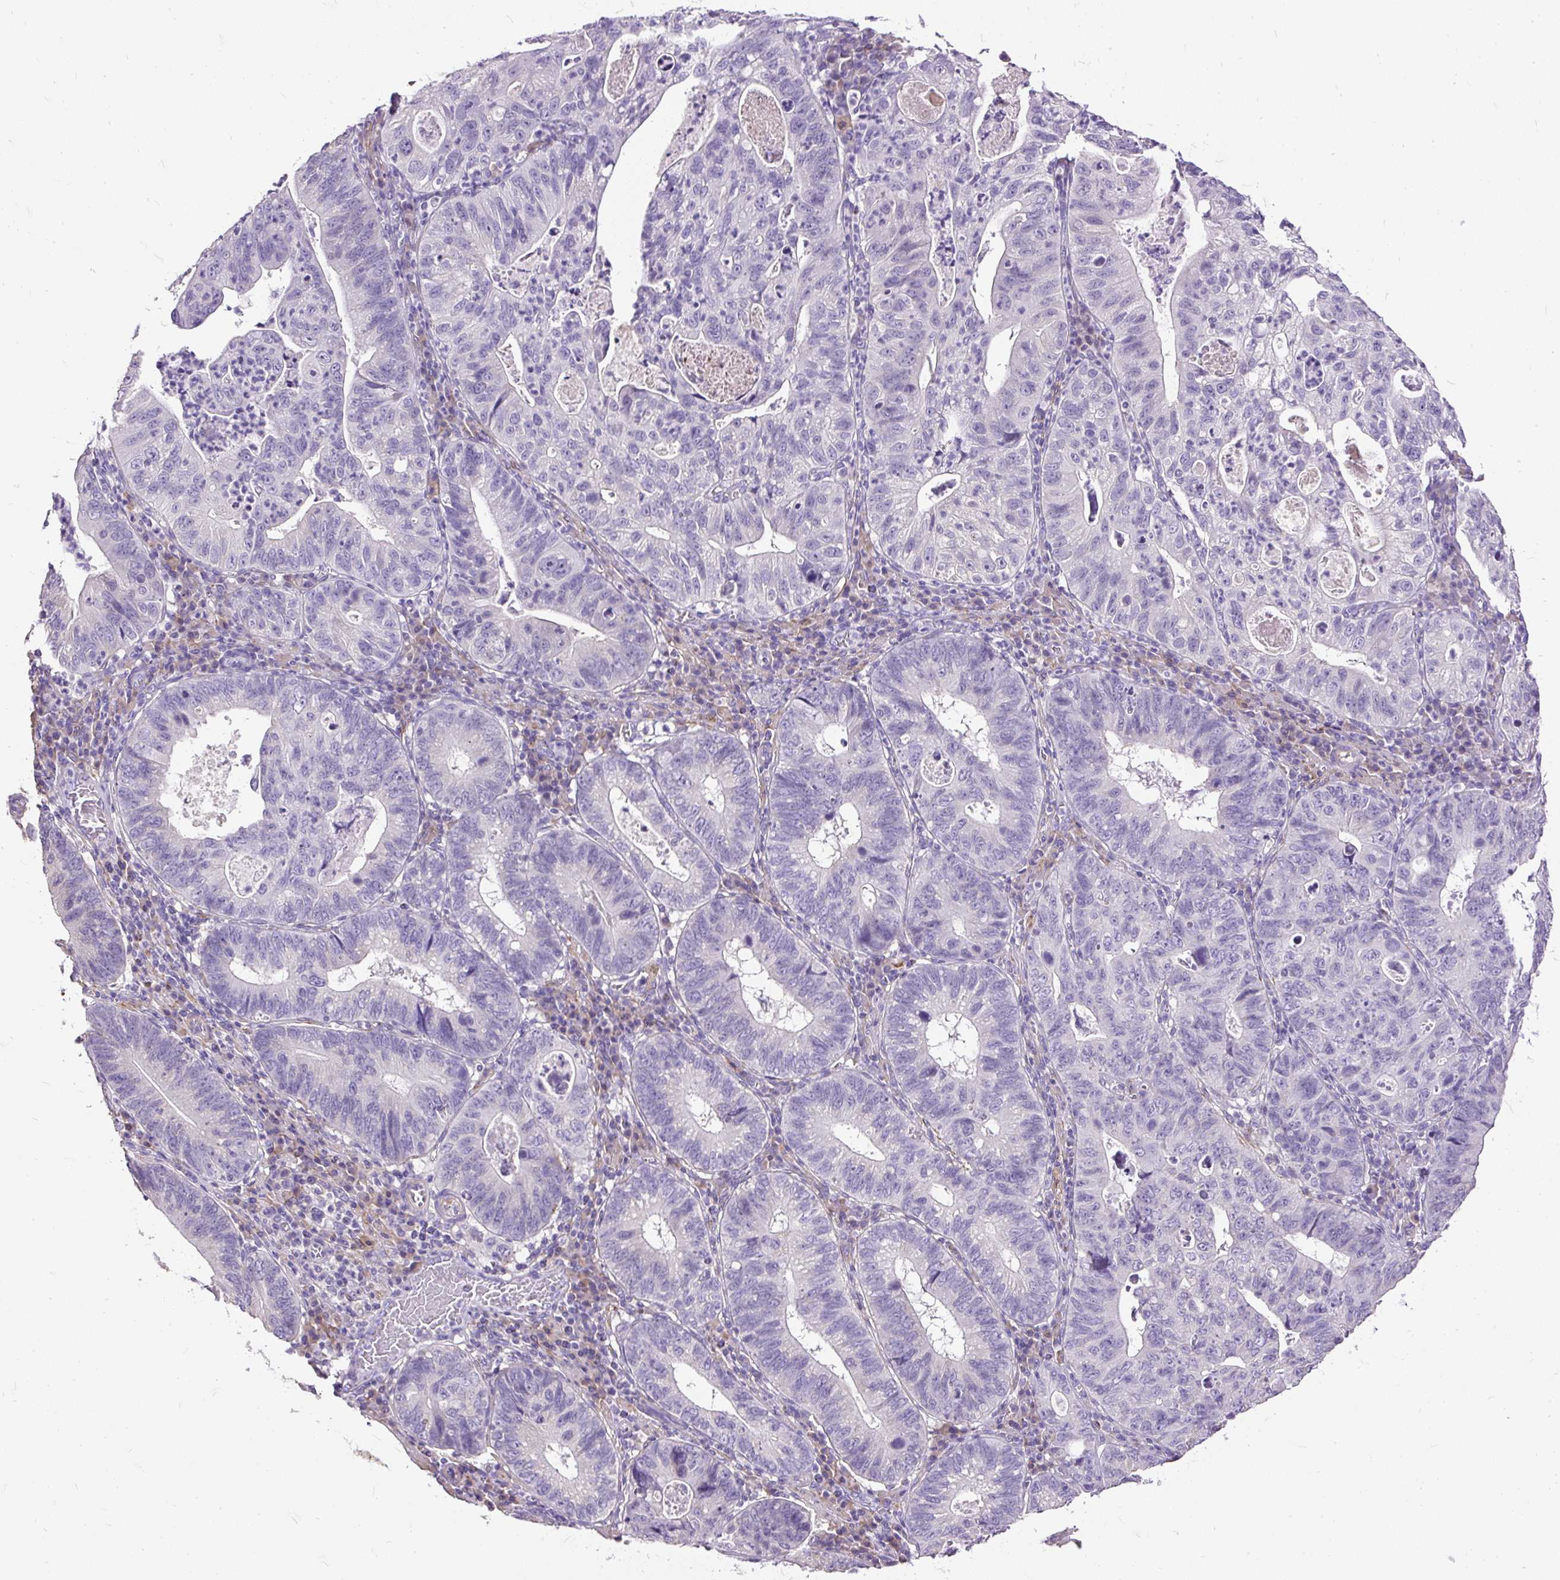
{"staining": {"intensity": "negative", "quantity": "none", "location": "none"}, "tissue": "stomach cancer", "cell_type": "Tumor cells", "image_type": "cancer", "snomed": [{"axis": "morphology", "description": "Adenocarcinoma, NOS"}, {"axis": "topography", "description": "Stomach"}], "caption": "Micrograph shows no significant protein expression in tumor cells of stomach cancer (adenocarcinoma).", "gene": "GBX1", "patient": {"sex": "male", "age": 59}}